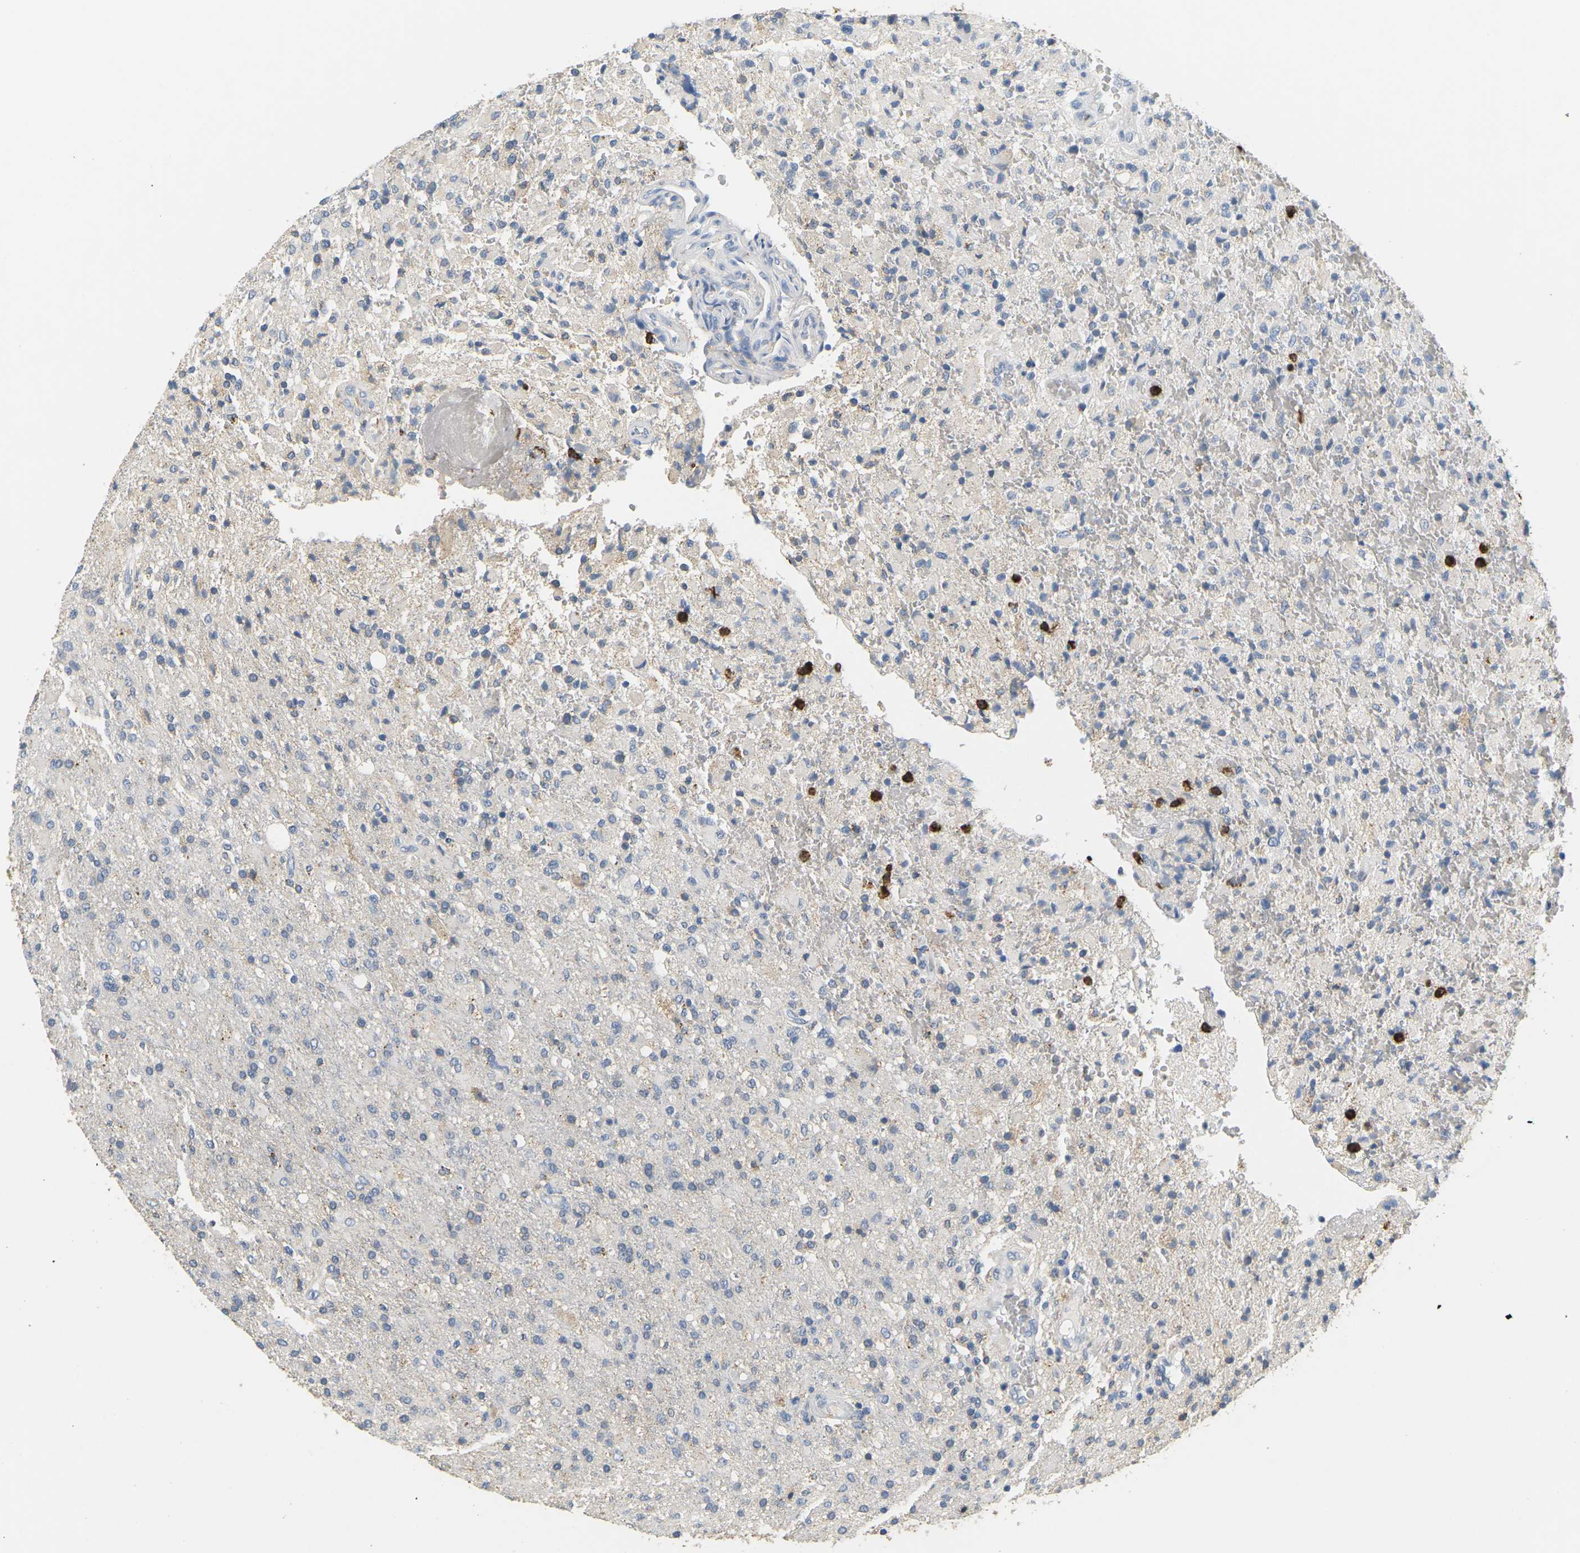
{"staining": {"intensity": "negative", "quantity": "none", "location": "none"}, "tissue": "glioma", "cell_type": "Tumor cells", "image_type": "cancer", "snomed": [{"axis": "morphology", "description": "Glioma, malignant, High grade"}, {"axis": "topography", "description": "Brain"}], "caption": "Histopathology image shows no protein positivity in tumor cells of glioma tissue.", "gene": "ADM", "patient": {"sex": "male", "age": 71}}